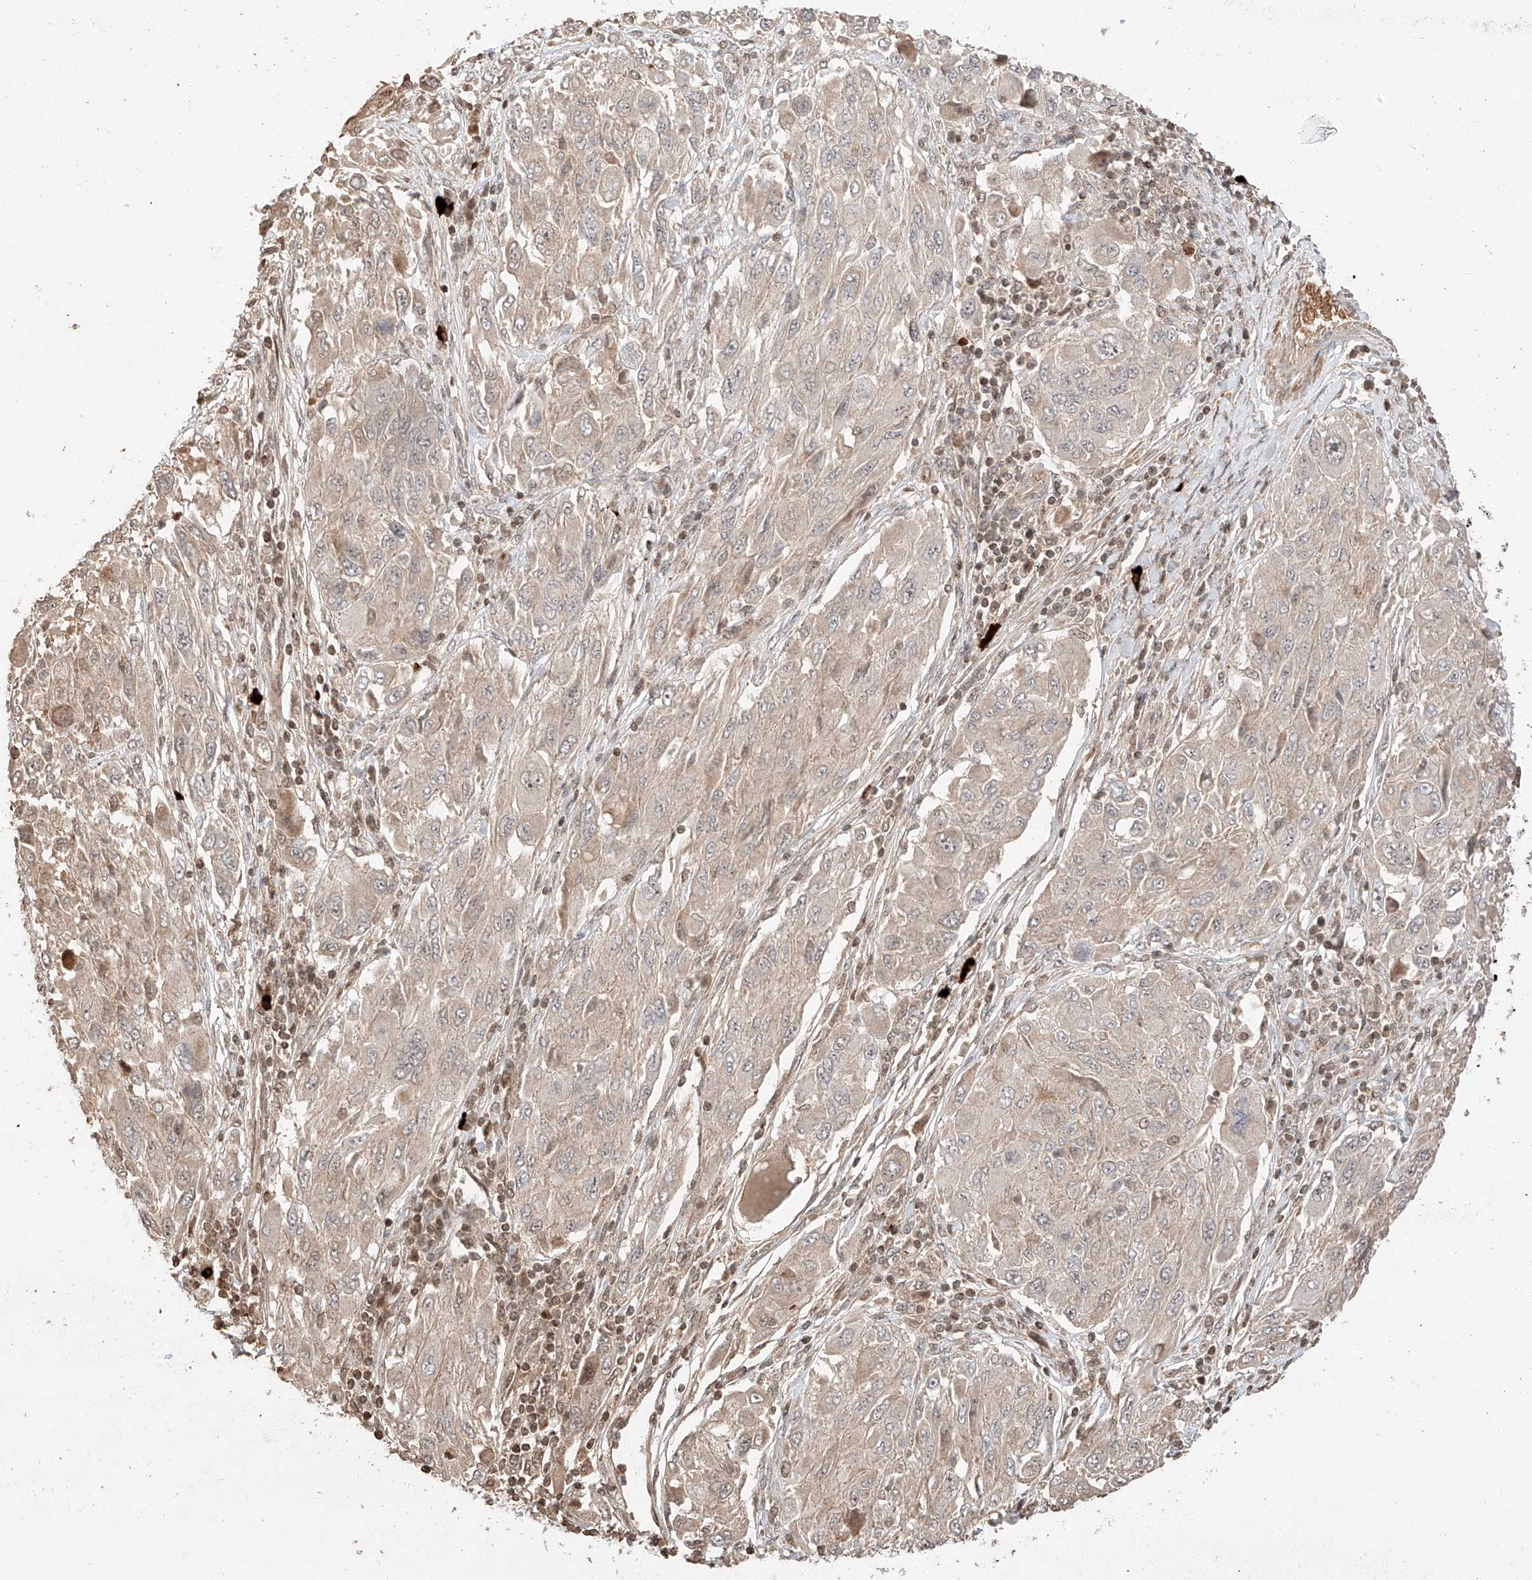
{"staining": {"intensity": "weak", "quantity": "<25%", "location": "cytoplasmic/membranous"}, "tissue": "melanoma", "cell_type": "Tumor cells", "image_type": "cancer", "snomed": [{"axis": "morphology", "description": "Malignant melanoma, NOS"}, {"axis": "topography", "description": "Skin"}], "caption": "The photomicrograph exhibits no significant expression in tumor cells of melanoma.", "gene": "ARHGAP33", "patient": {"sex": "female", "age": 91}}